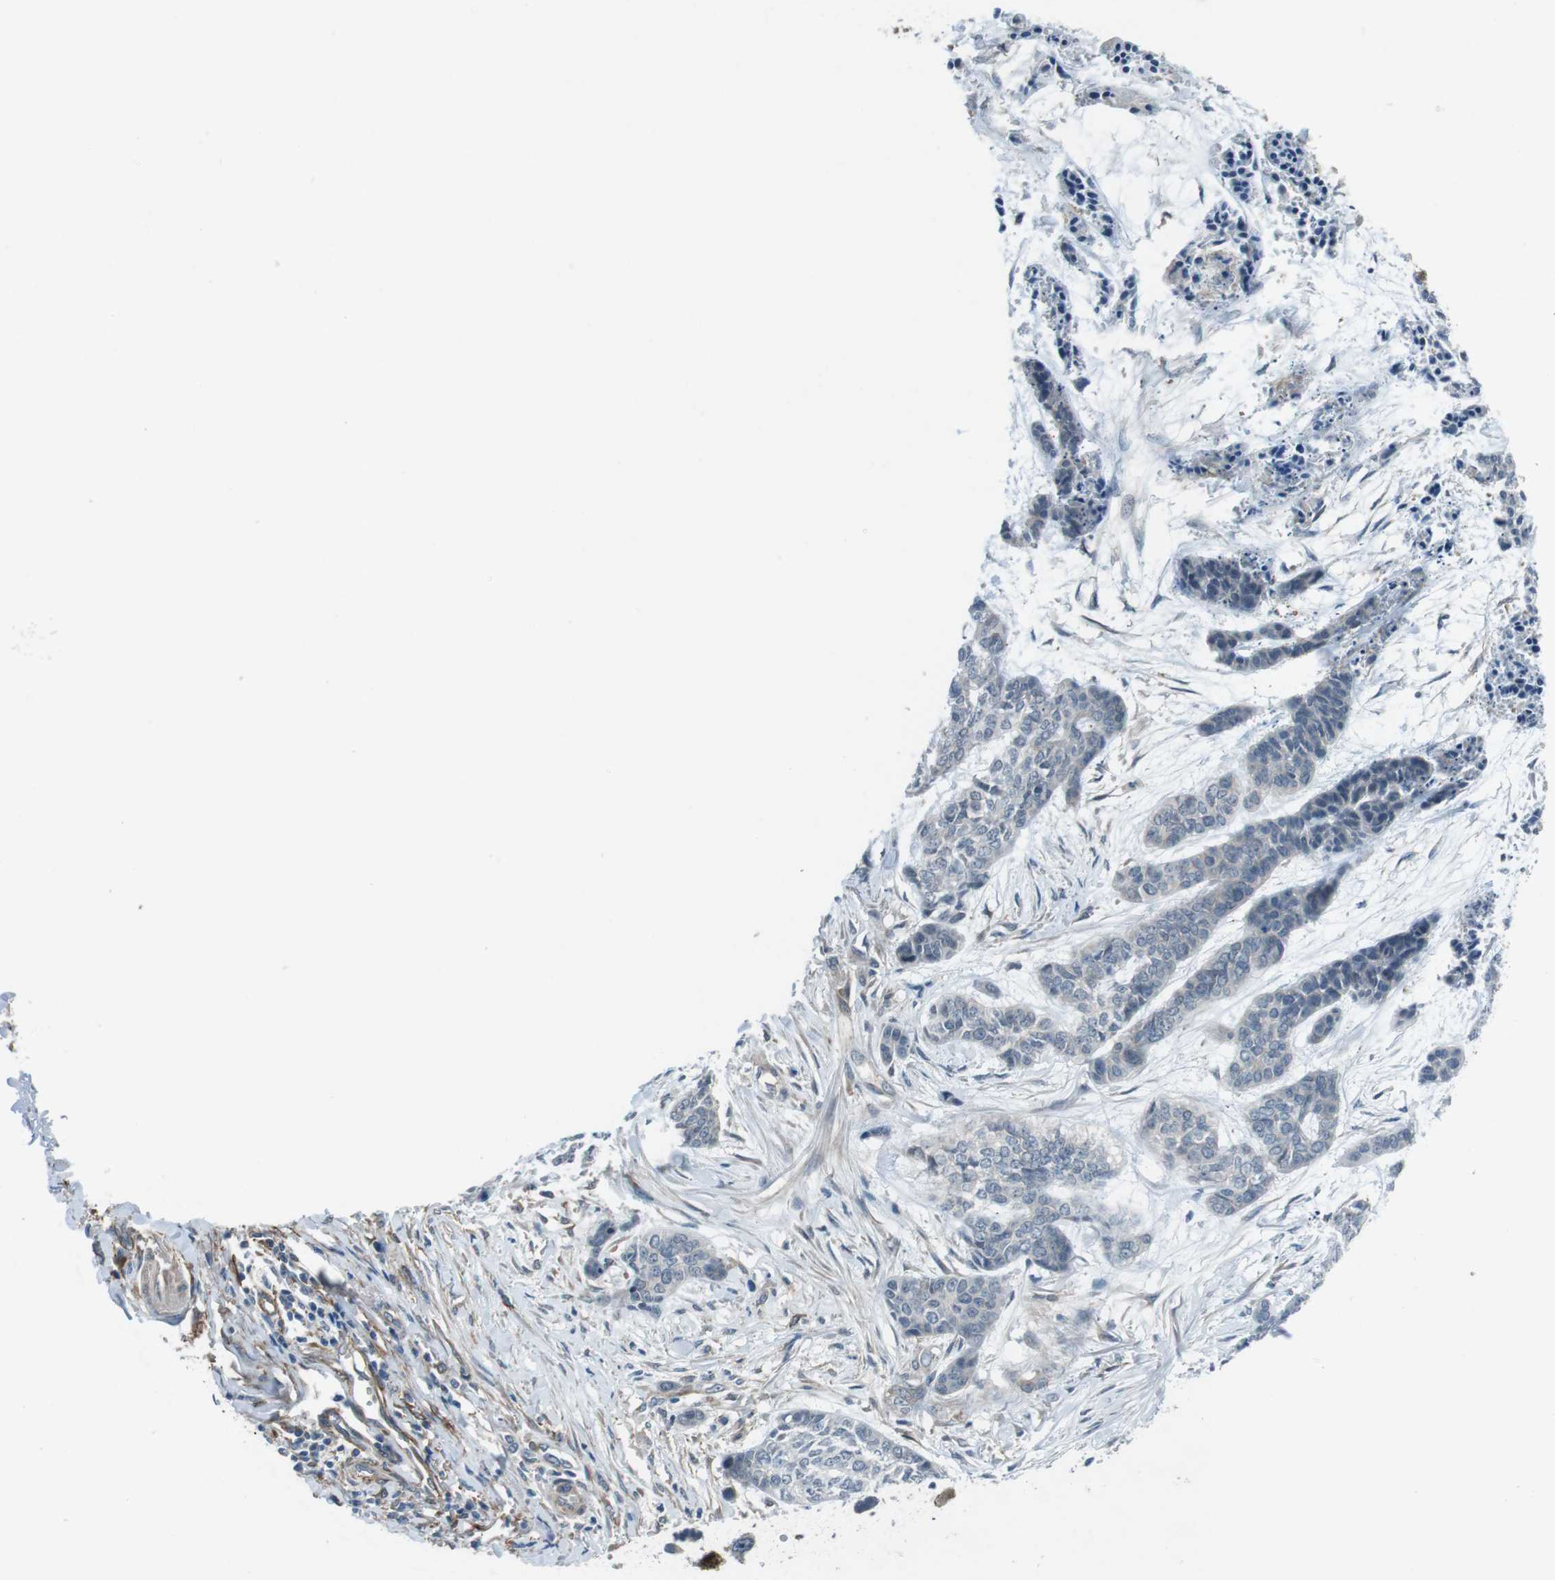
{"staining": {"intensity": "moderate", "quantity": "<25%", "location": "cytoplasmic/membranous"}, "tissue": "skin cancer", "cell_type": "Tumor cells", "image_type": "cancer", "snomed": [{"axis": "morphology", "description": "Basal cell carcinoma"}, {"axis": "topography", "description": "Skin"}], "caption": "Immunohistochemistry (IHC) (DAB) staining of human skin basal cell carcinoma shows moderate cytoplasmic/membranous protein expression in about <25% of tumor cells.", "gene": "ANK2", "patient": {"sex": "female", "age": 64}}